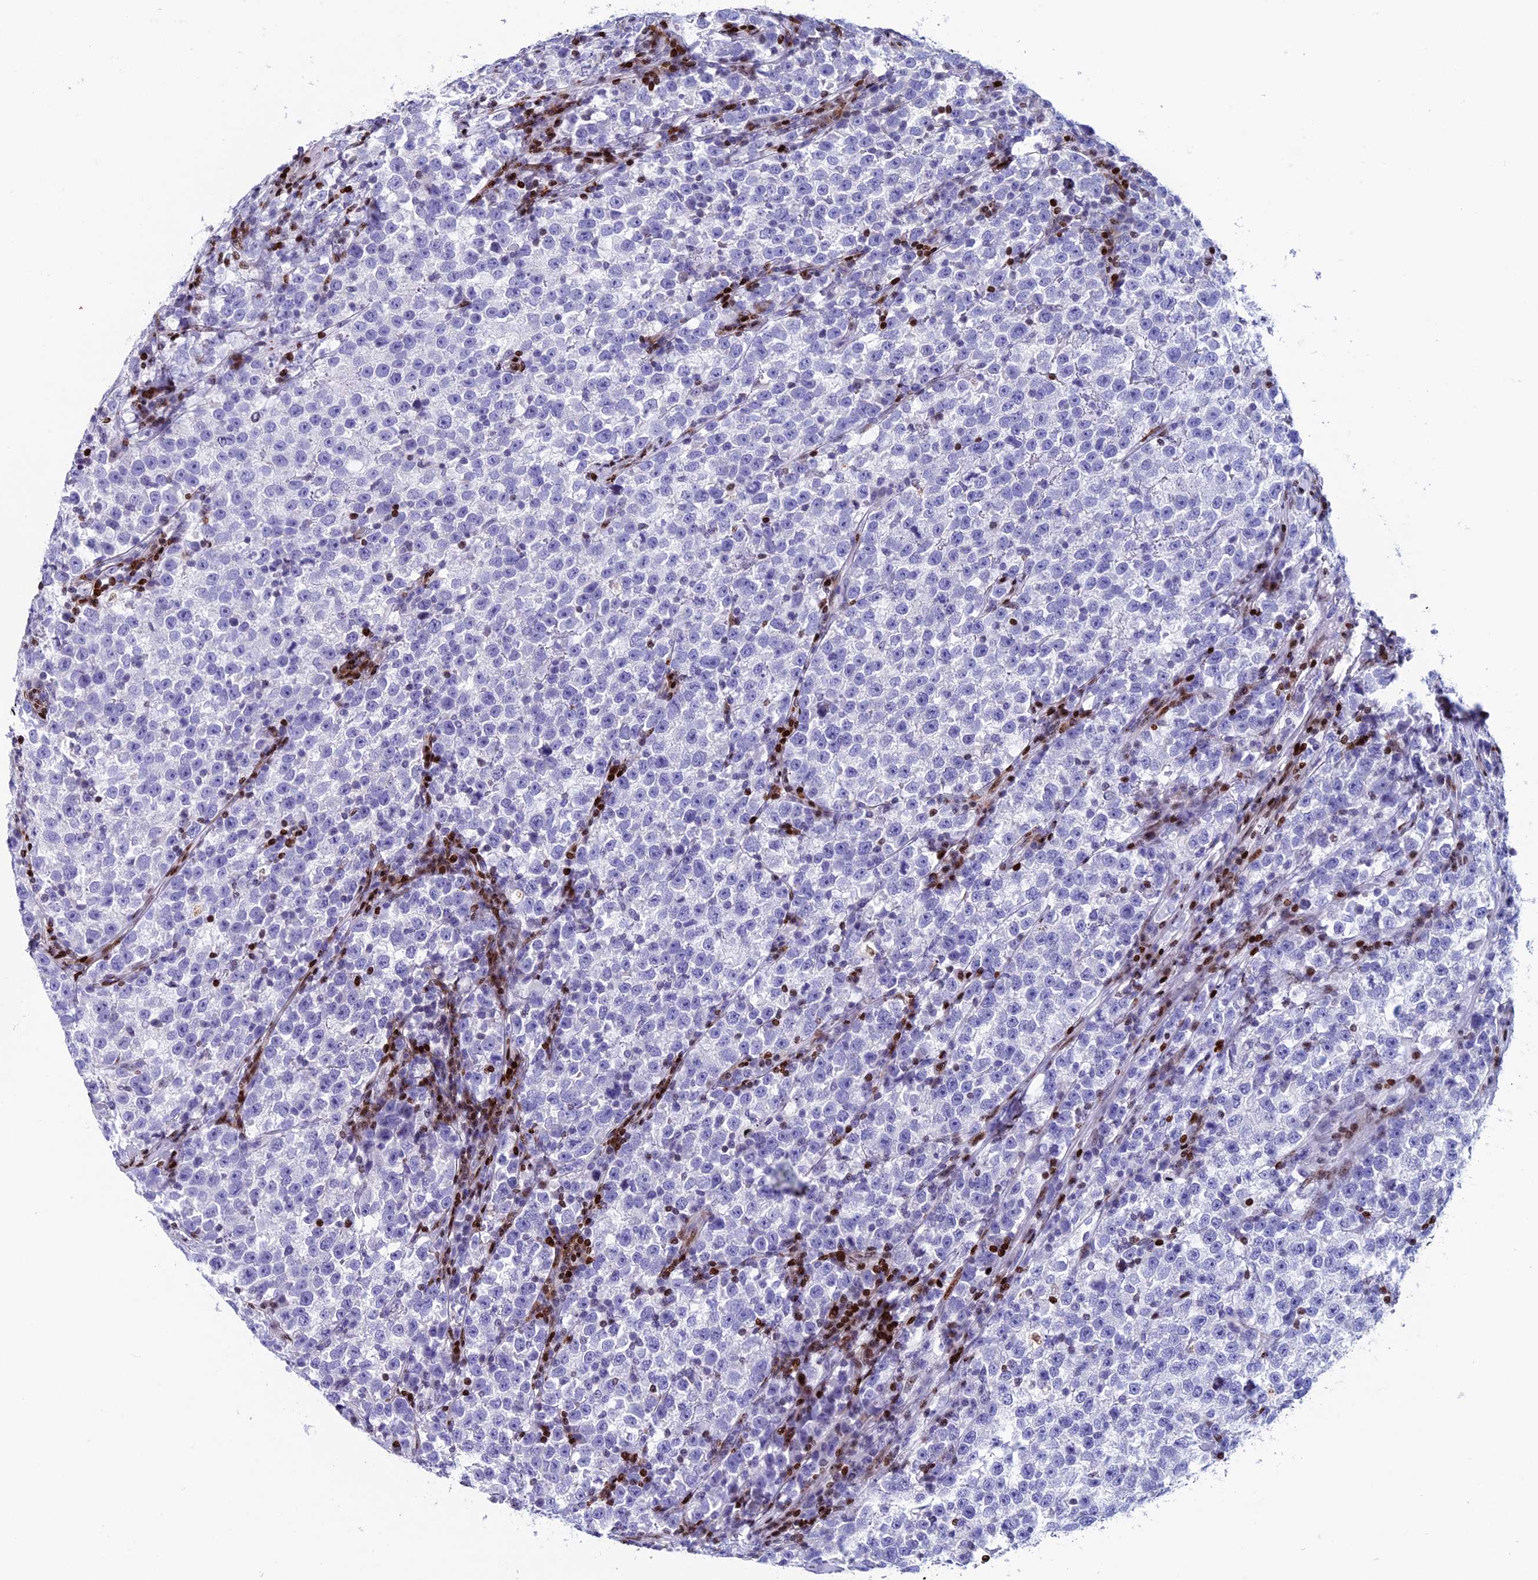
{"staining": {"intensity": "negative", "quantity": "none", "location": "none"}, "tissue": "testis cancer", "cell_type": "Tumor cells", "image_type": "cancer", "snomed": [{"axis": "morphology", "description": "Normal tissue, NOS"}, {"axis": "morphology", "description": "Seminoma, NOS"}, {"axis": "topography", "description": "Testis"}], "caption": "The IHC photomicrograph has no significant staining in tumor cells of testis cancer tissue. (DAB (3,3'-diaminobenzidine) immunohistochemistry visualized using brightfield microscopy, high magnification).", "gene": "BTBD3", "patient": {"sex": "male", "age": 43}}